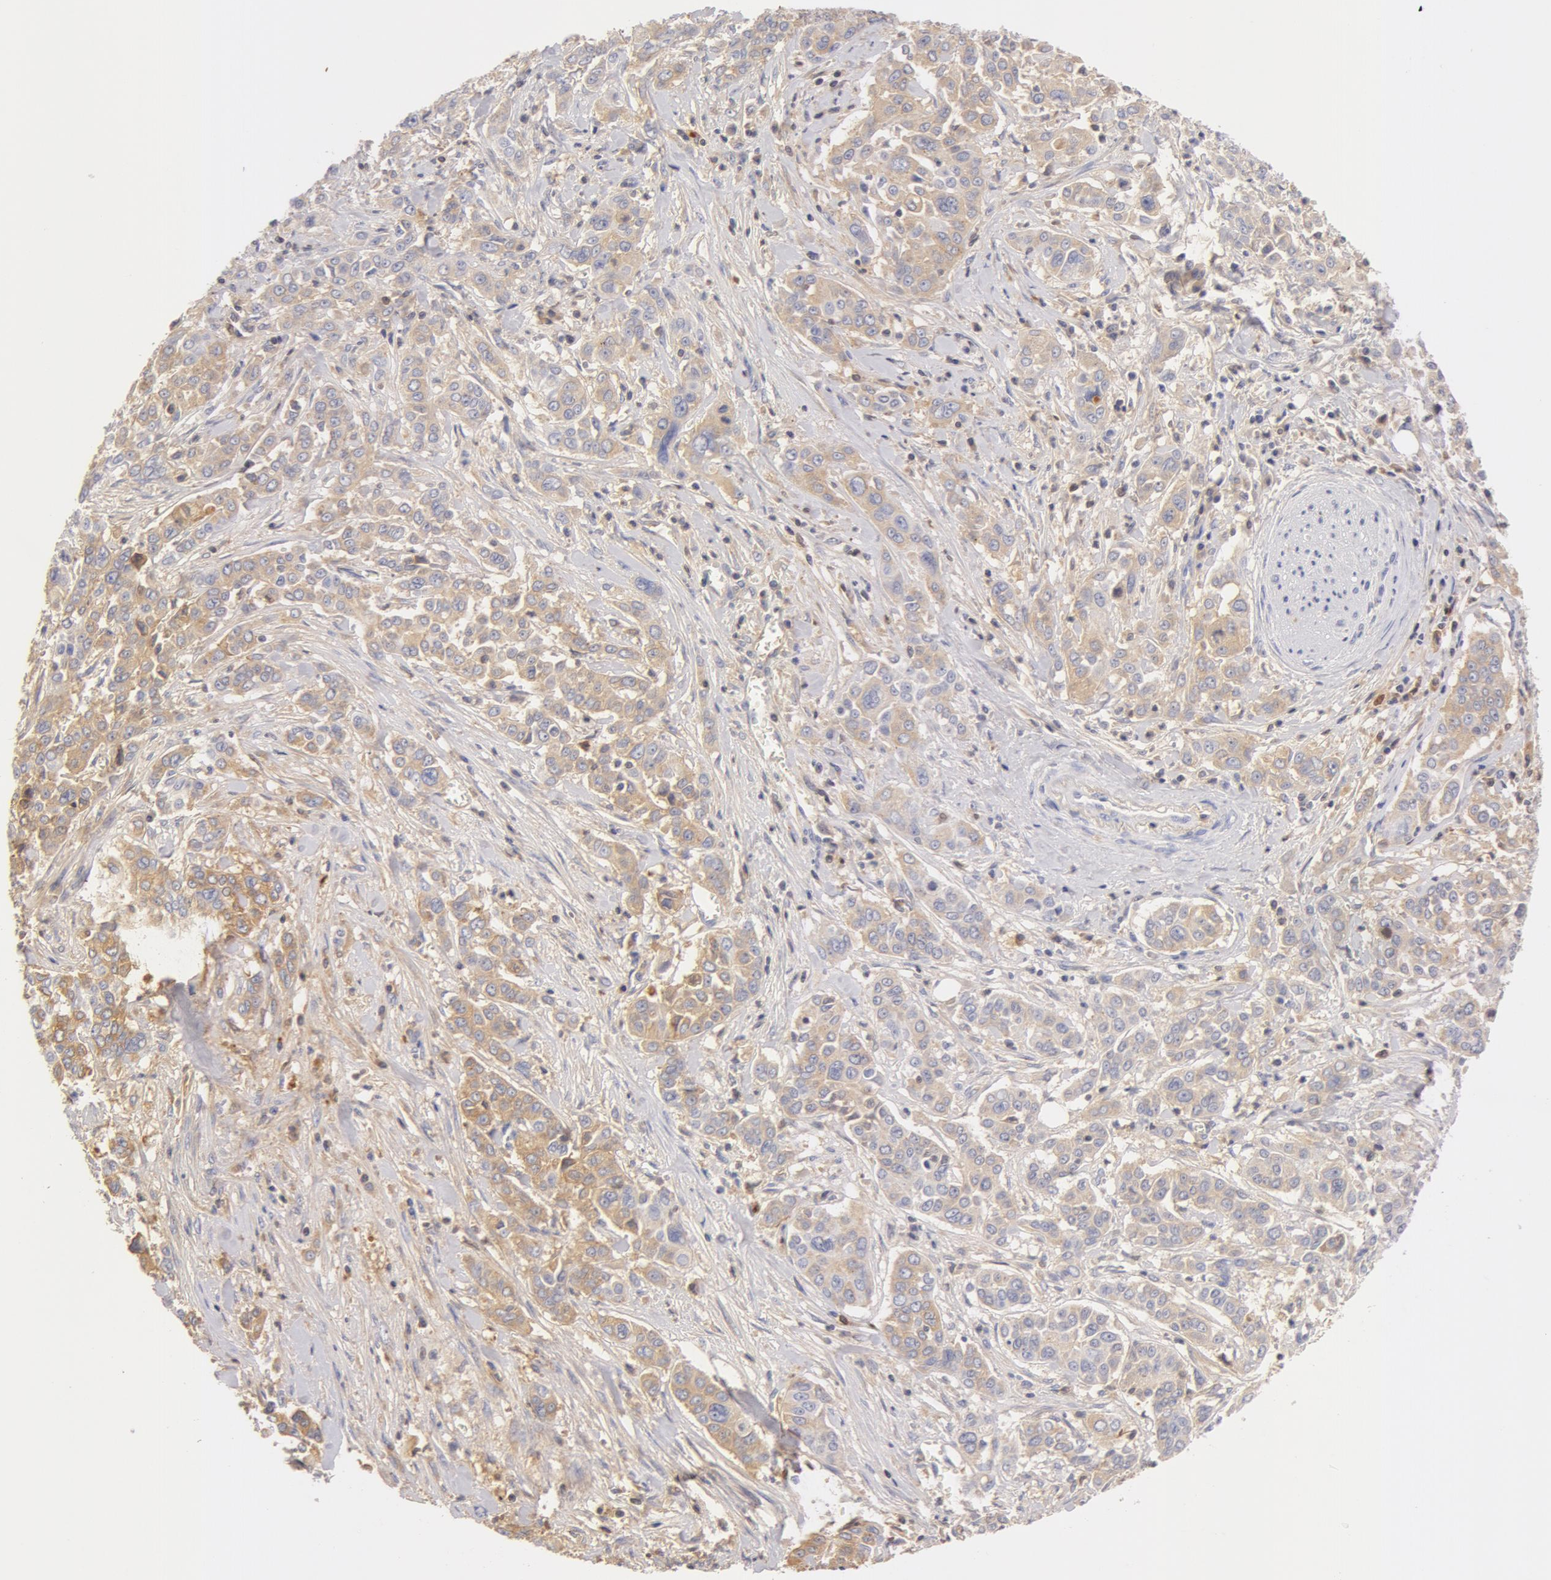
{"staining": {"intensity": "weak", "quantity": ">75%", "location": "cytoplasmic/membranous"}, "tissue": "pancreatic cancer", "cell_type": "Tumor cells", "image_type": "cancer", "snomed": [{"axis": "morphology", "description": "Adenocarcinoma, NOS"}, {"axis": "topography", "description": "Pancreas"}], "caption": "Immunohistochemistry of pancreatic adenocarcinoma exhibits low levels of weak cytoplasmic/membranous expression in about >75% of tumor cells.", "gene": "GC", "patient": {"sex": "female", "age": 52}}